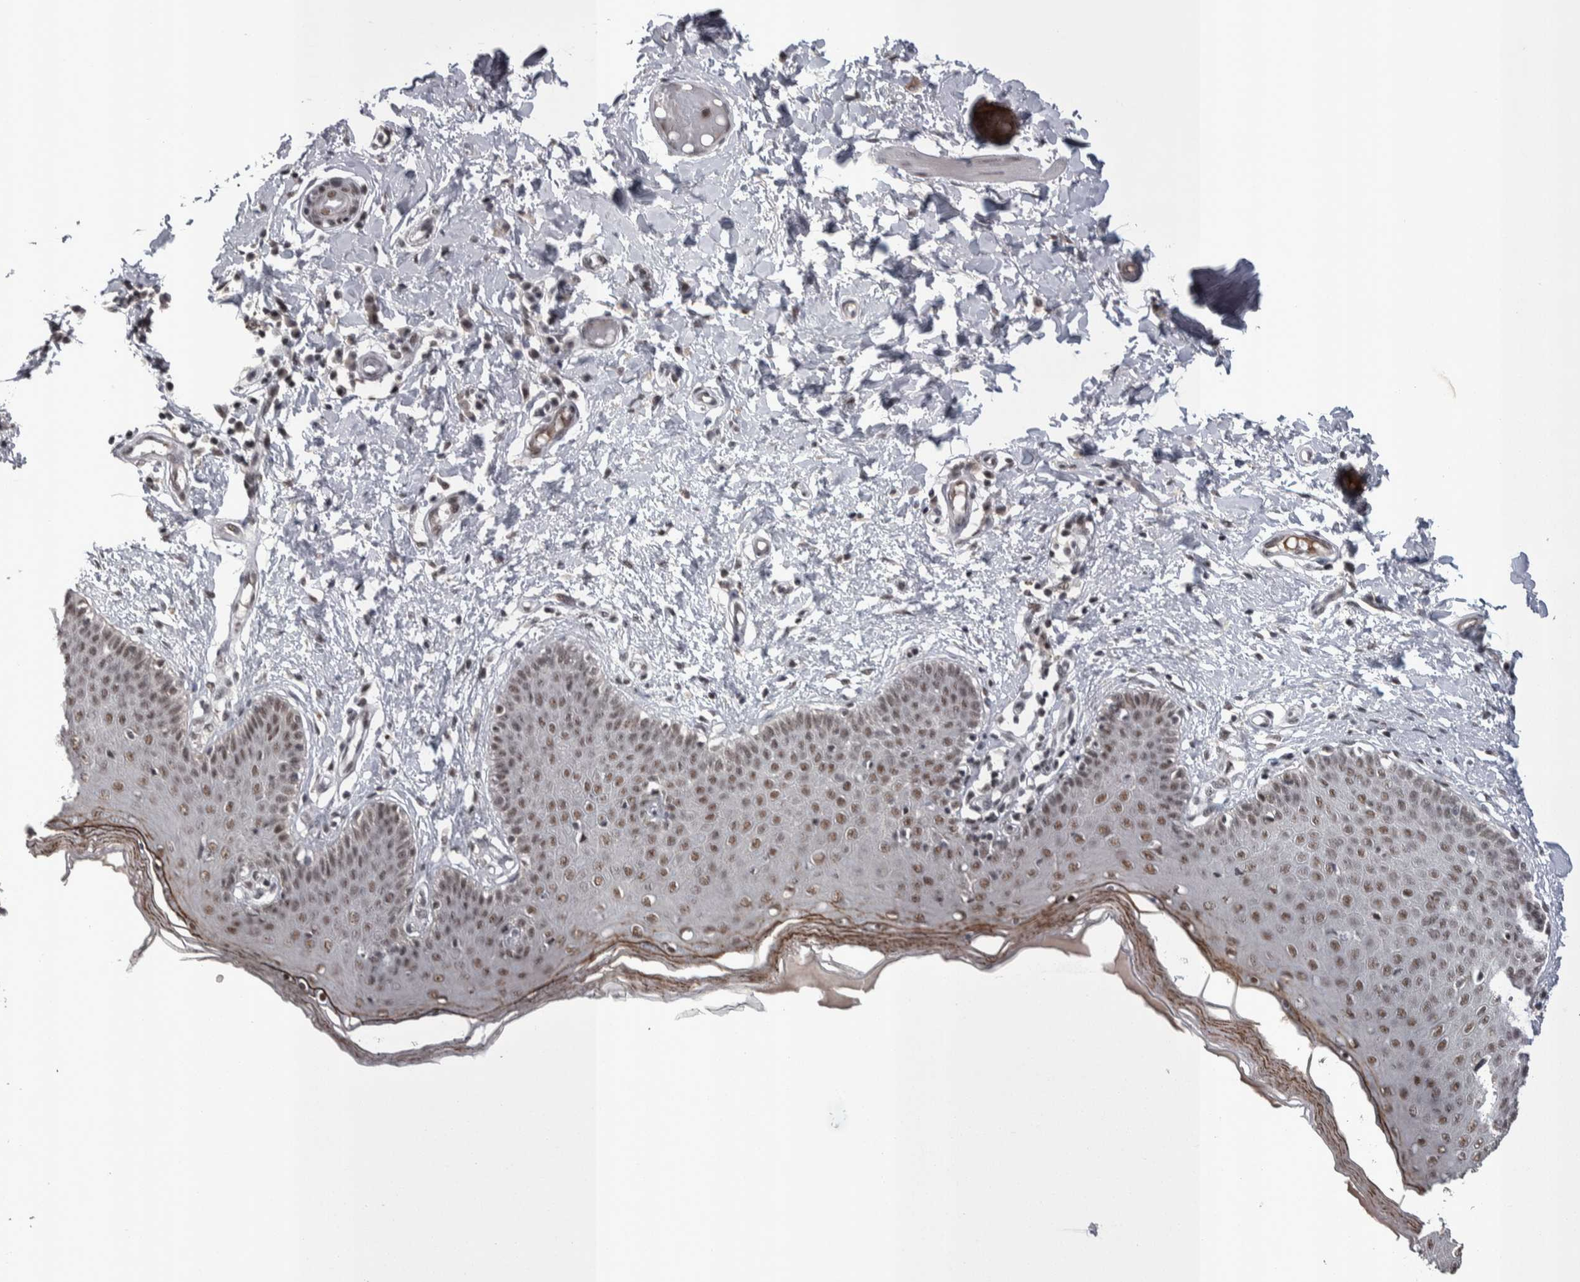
{"staining": {"intensity": "moderate", "quantity": ">75%", "location": "cytoplasmic/membranous,nuclear"}, "tissue": "skin", "cell_type": "Epidermal cells", "image_type": "normal", "snomed": [{"axis": "morphology", "description": "Normal tissue, NOS"}, {"axis": "topography", "description": "Vulva"}], "caption": "This image demonstrates immunohistochemistry (IHC) staining of unremarkable skin, with medium moderate cytoplasmic/membranous,nuclear staining in approximately >75% of epidermal cells.", "gene": "DMTF1", "patient": {"sex": "female", "age": 66}}